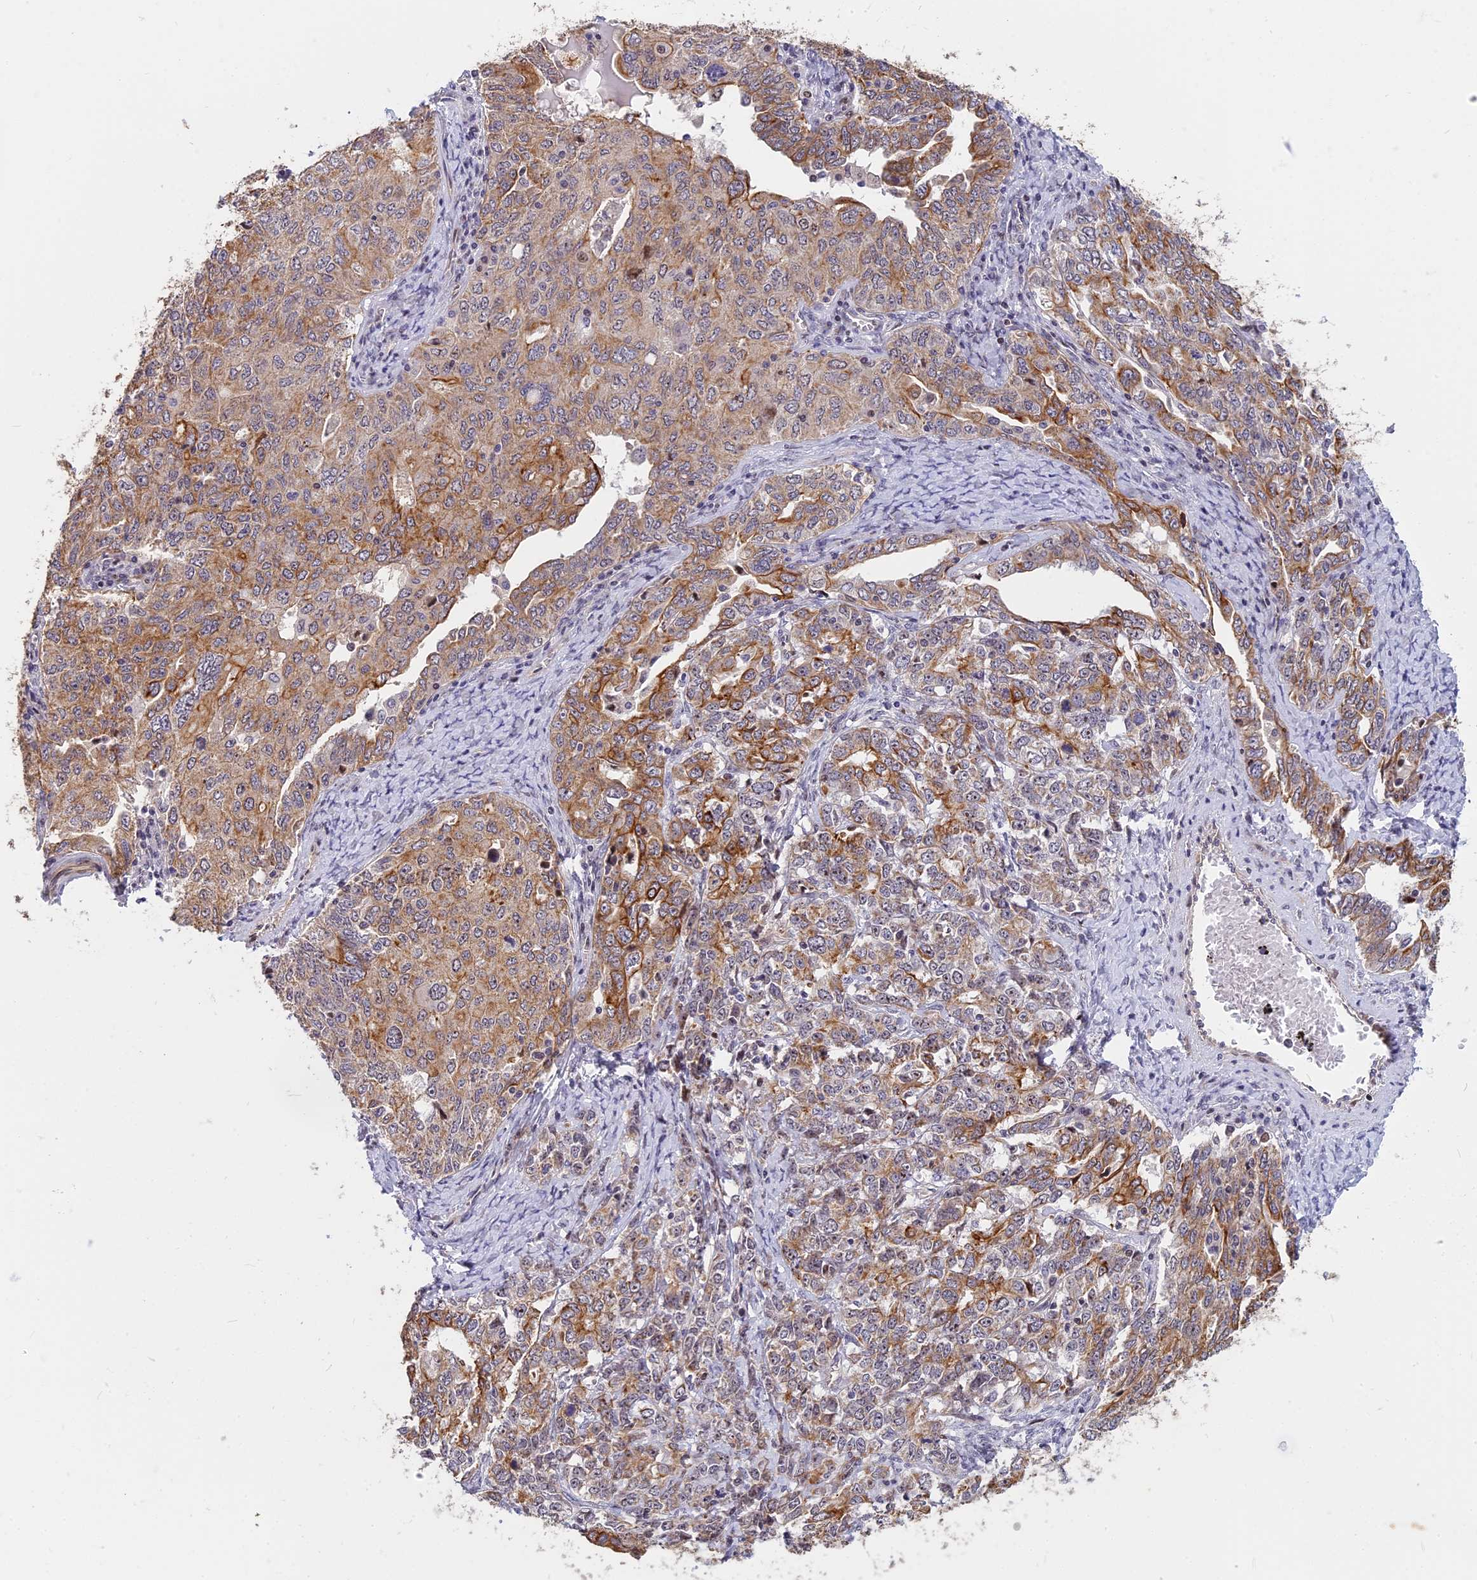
{"staining": {"intensity": "moderate", "quantity": ">75%", "location": "cytoplasmic/membranous"}, "tissue": "ovarian cancer", "cell_type": "Tumor cells", "image_type": "cancer", "snomed": [{"axis": "morphology", "description": "Carcinoma, endometroid"}, {"axis": "topography", "description": "Ovary"}], "caption": "Immunohistochemical staining of human endometroid carcinoma (ovarian) demonstrates moderate cytoplasmic/membranous protein expression in about >75% of tumor cells.", "gene": "ANKRD34B", "patient": {"sex": "female", "age": 62}}